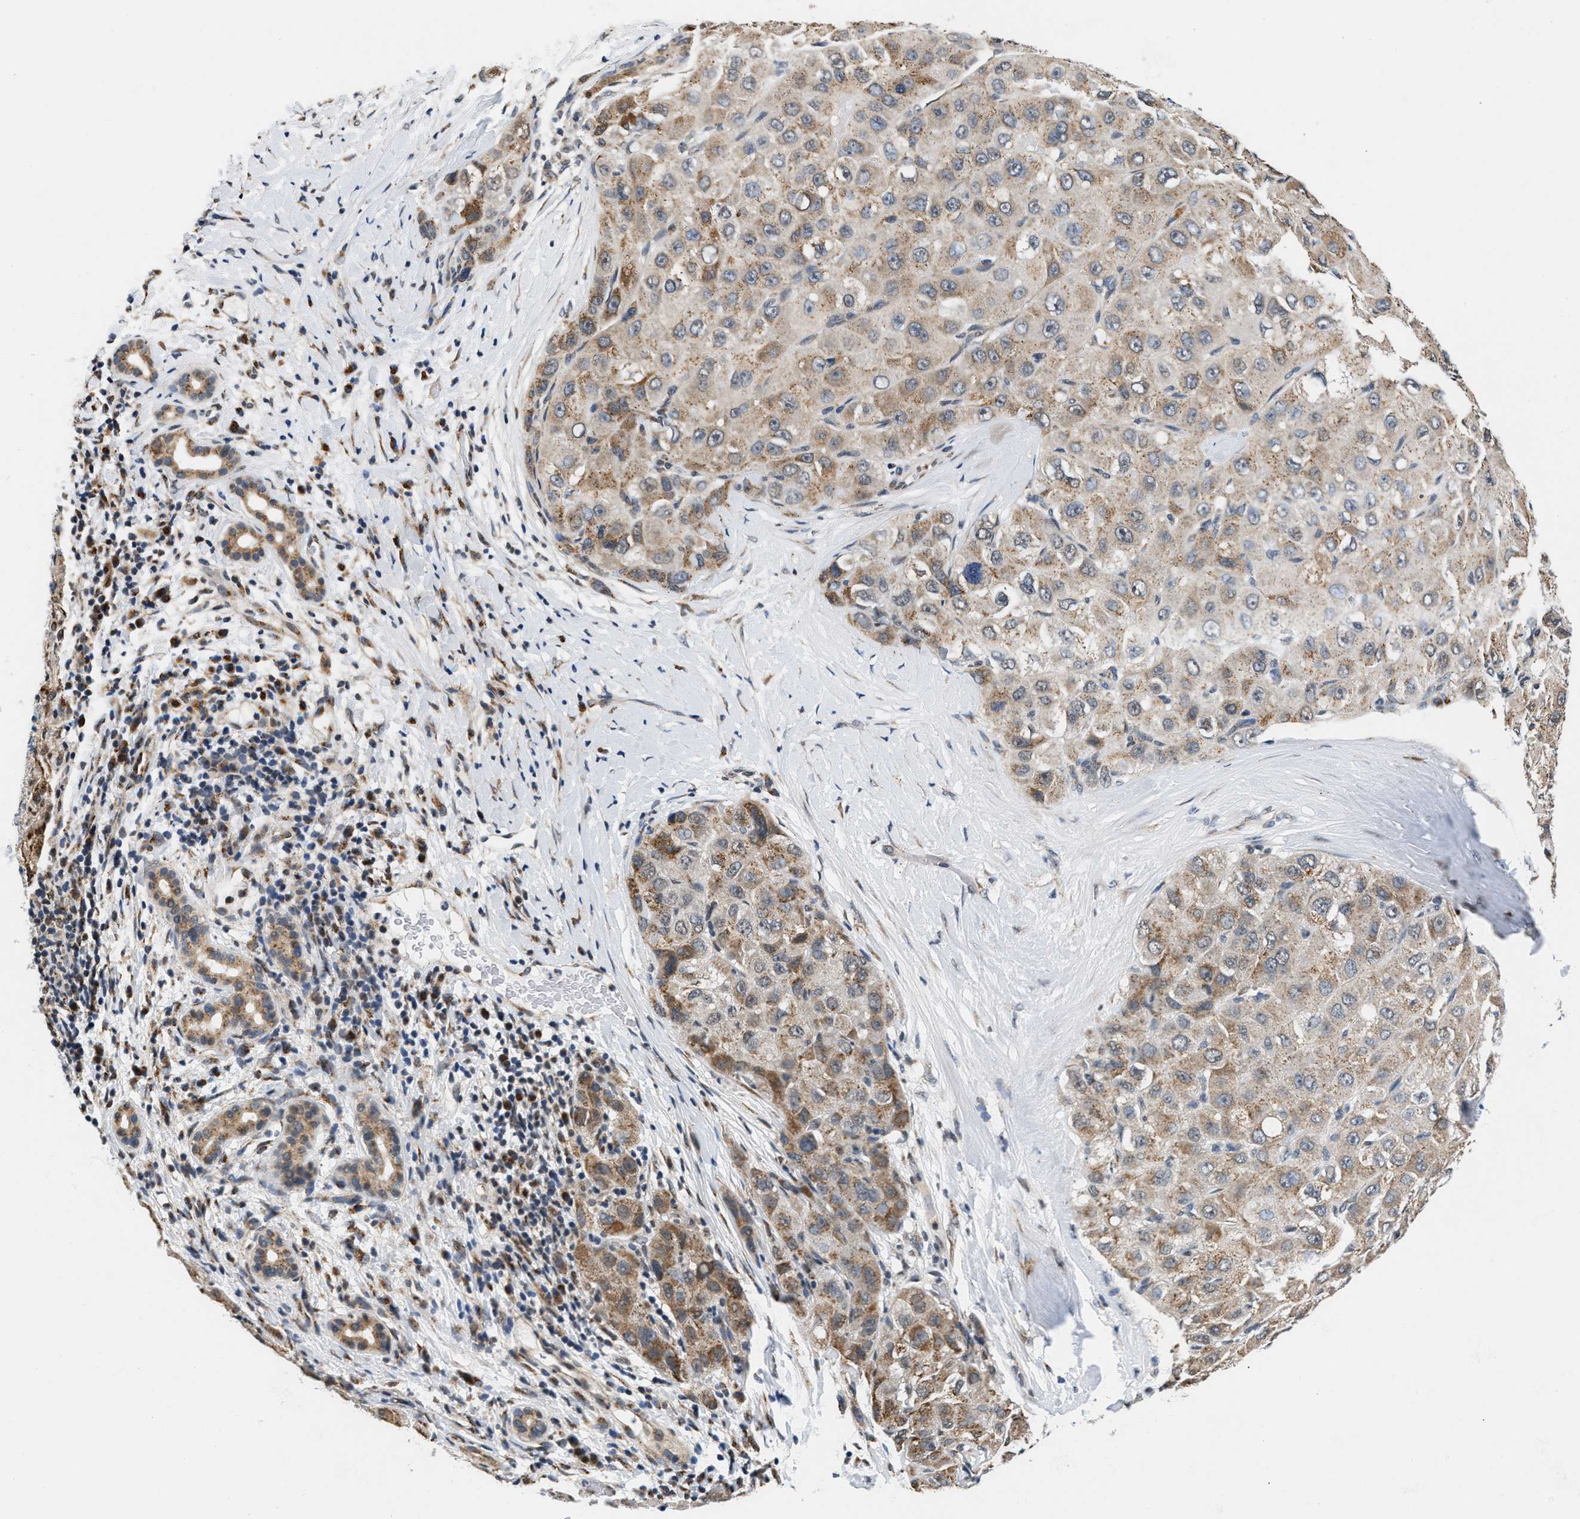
{"staining": {"intensity": "weak", "quantity": ">75%", "location": "cytoplasmic/membranous"}, "tissue": "liver cancer", "cell_type": "Tumor cells", "image_type": "cancer", "snomed": [{"axis": "morphology", "description": "Carcinoma, Hepatocellular, NOS"}, {"axis": "topography", "description": "Liver"}], "caption": "Liver hepatocellular carcinoma tissue demonstrates weak cytoplasmic/membranous expression in about >75% of tumor cells", "gene": "KCNMB2", "patient": {"sex": "male", "age": 80}}